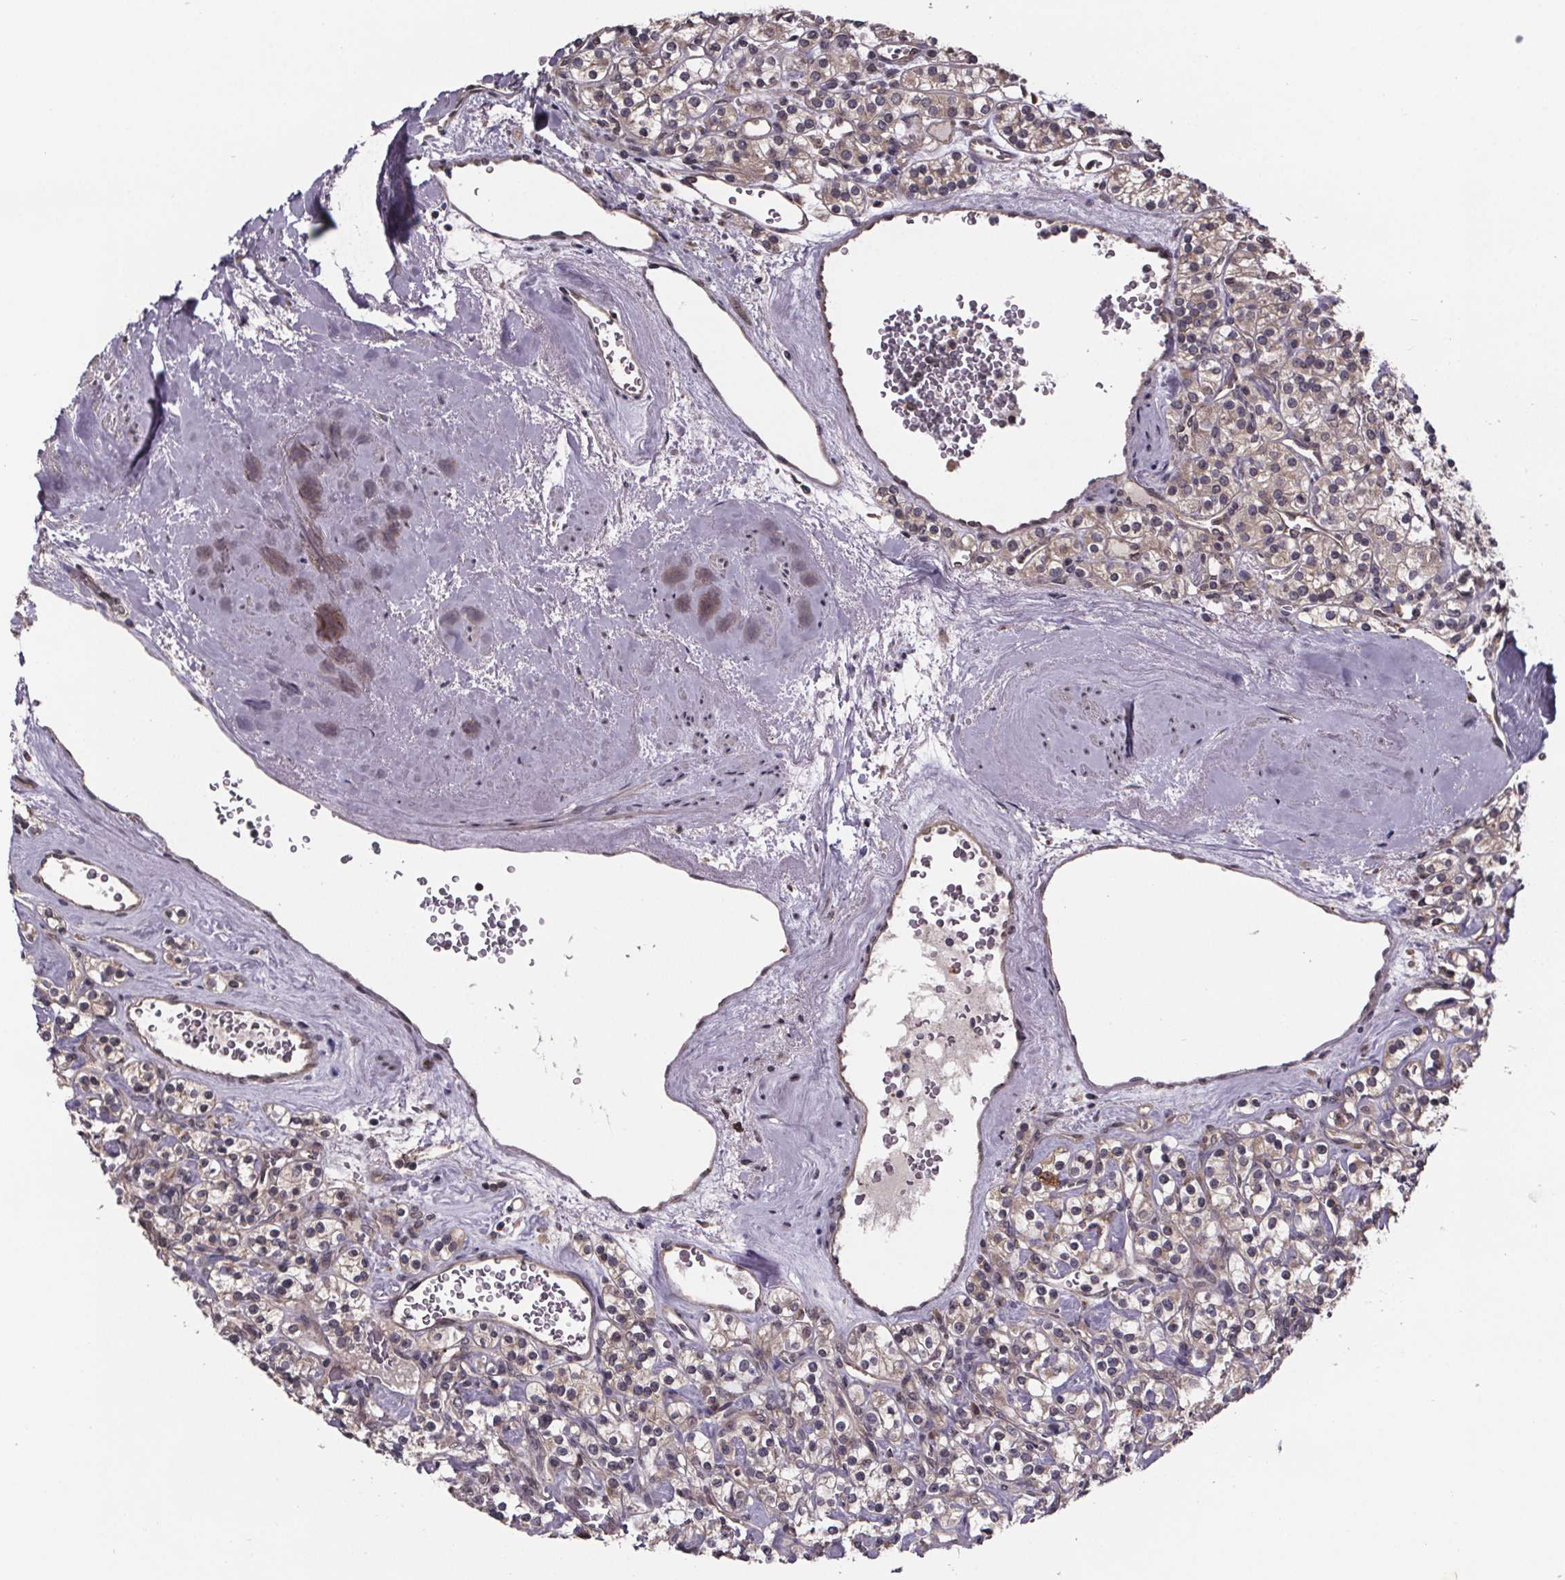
{"staining": {"intensity": "weak", "quantity": ">75%", "location": "cytoplasmic/membranous"}, "tissue": "renal cancer", "cell_type": "Tumor cells", "image_type": "cancer", "snomed": [{"axis": "morphology", "description": "Adenocarcinoma, NOS"}, {"axis": "topography", "description": "Kidney"}], "caption": "High-magnification brightfield microscopy of renal adenocarcinoma stained with DAB (3,3'-diaminobenzidine) (brown) and counterstained with hematoxylin (blue). tumor cells exhibit weak cytoplasmic/membranous expression is seen in approximately>75% of cells.", "gene": "SAT1", "patient": {"sex": "male", "age": 77}}